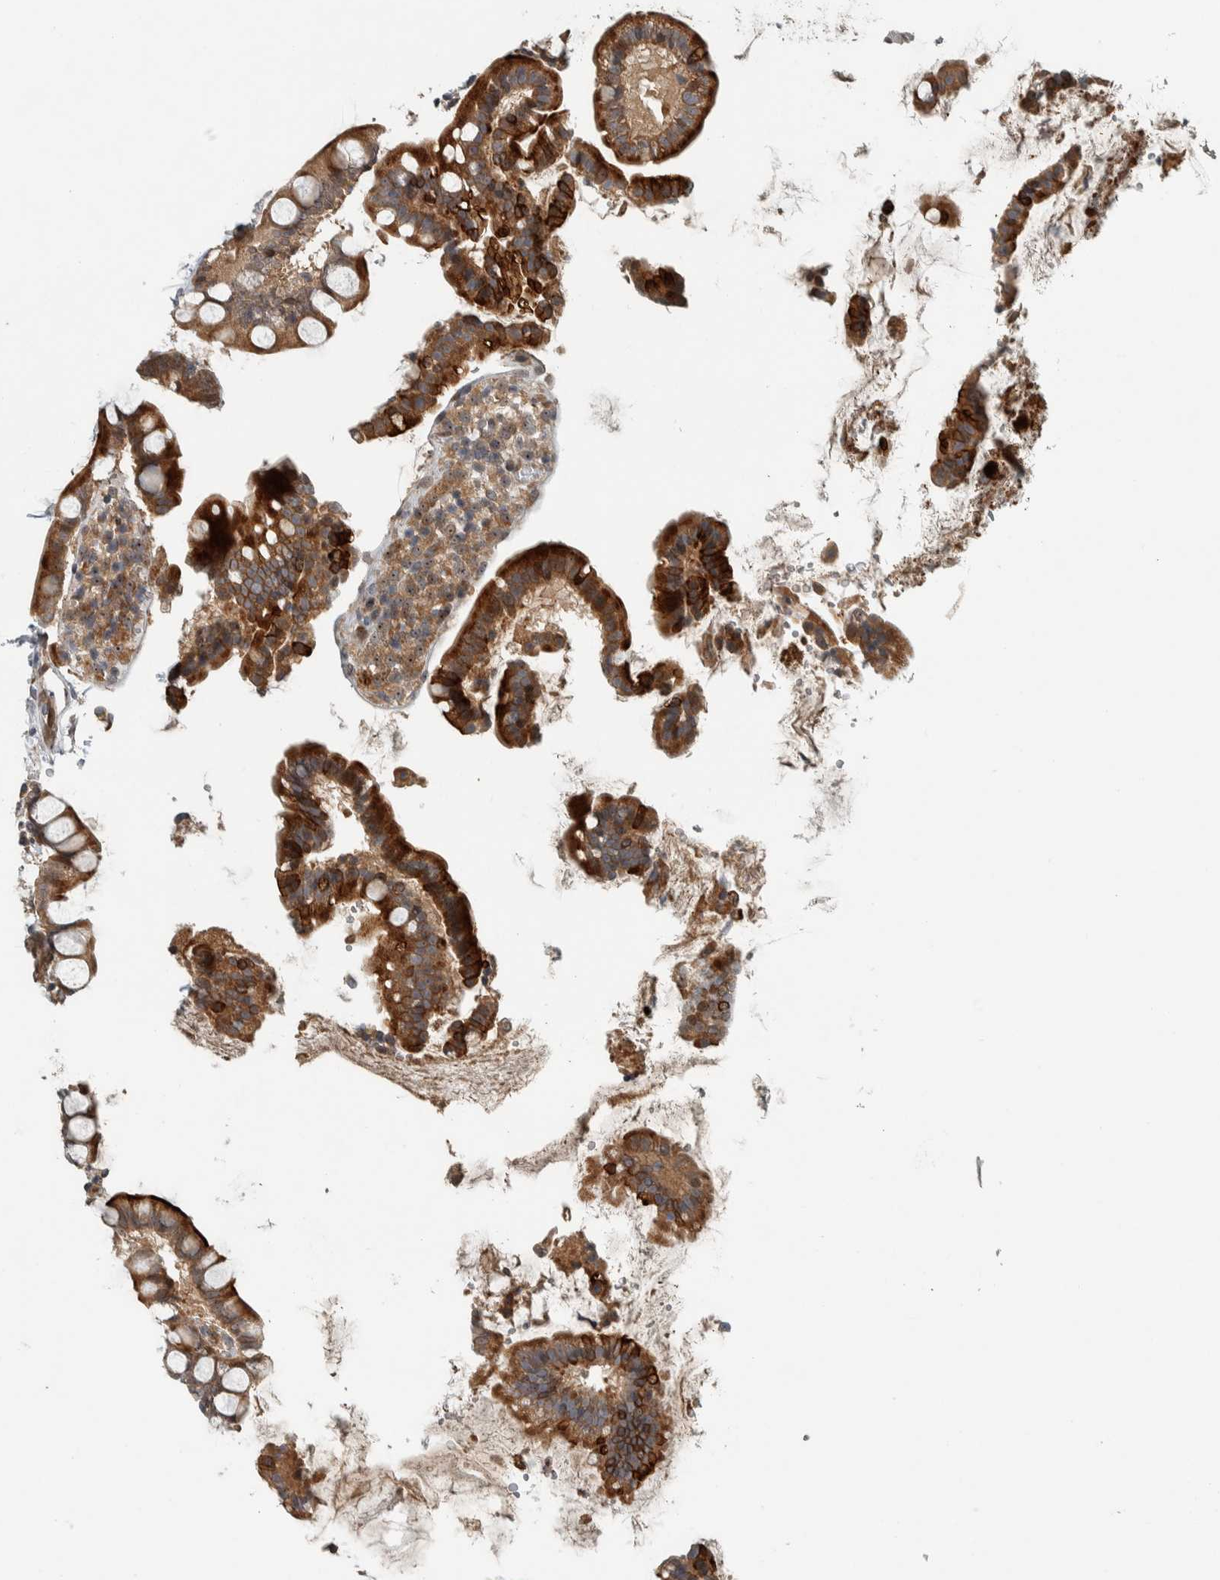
{"staining": {"intensity": "strong", "quantity": ">75%", "location": "cytoplasmic/membranous"}, "tissue": "small intestine", "cell_type": "Glandular cells", "image_type": "normal", "snomed": [{"axis": "morphology", "description": "Normal tissue, NOS"}, {"axis": "topography", "description": "Small intestine"}], "caption": "Protein analysis of benign small intestine demonstrates strong cytoplasmic/membranous staining in about >75% of glandular cells. (IHC, brightfield microscopy, high magnification).", "gene": "XPO5", "patient": {"sex": "female", "age": 84}}